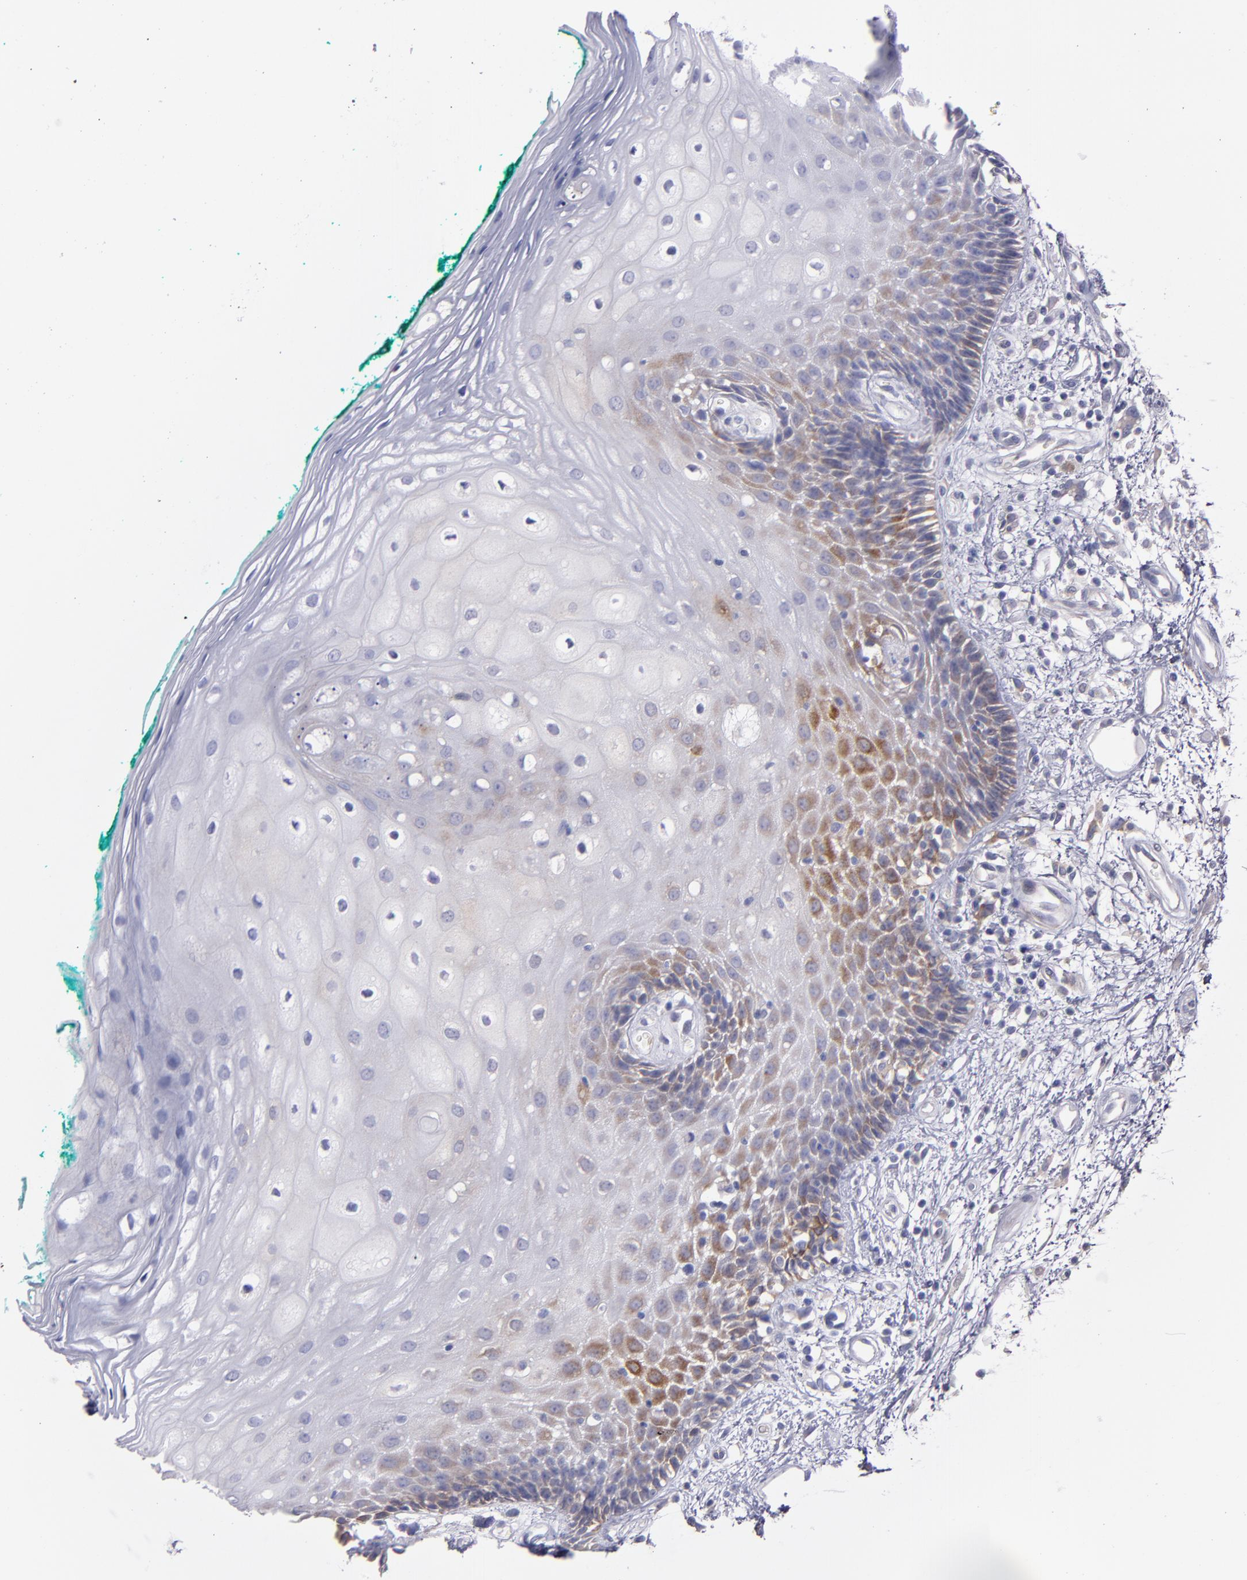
{"staining": {"intensity": "moderate", "quantity": "<25%", "location": "cytoplasmic/membranous"}, "tissue": "oral mucosa", "cell_type": "Squamous epithelial cells", "image_type": "normal", "snomed": [{"axis": "morphology", "description": "Normal tissue, NOS"}, {"axis": "morphology", "description": "Squamous cell carcinoma, NOS"}, {"axis": "topography", "description": "Skeletal muscle"}, {"axis": "topography", "description": "Oral tissue"}, {"axis": "topography", "description": "Head-Neck"}], "caption": "Normal oral mucosa was stained to show a protein in brown. There is low levels of moderate cytoplasmic/membranous staining in about <25% of squamous epithelial cells. (DAB (3,3'-diaminobenzidine) IHC, brown staining for protein, blue staining for nuclei).", "gene": "IFIH1", "patient": {"sex": "female", "age": 84}}